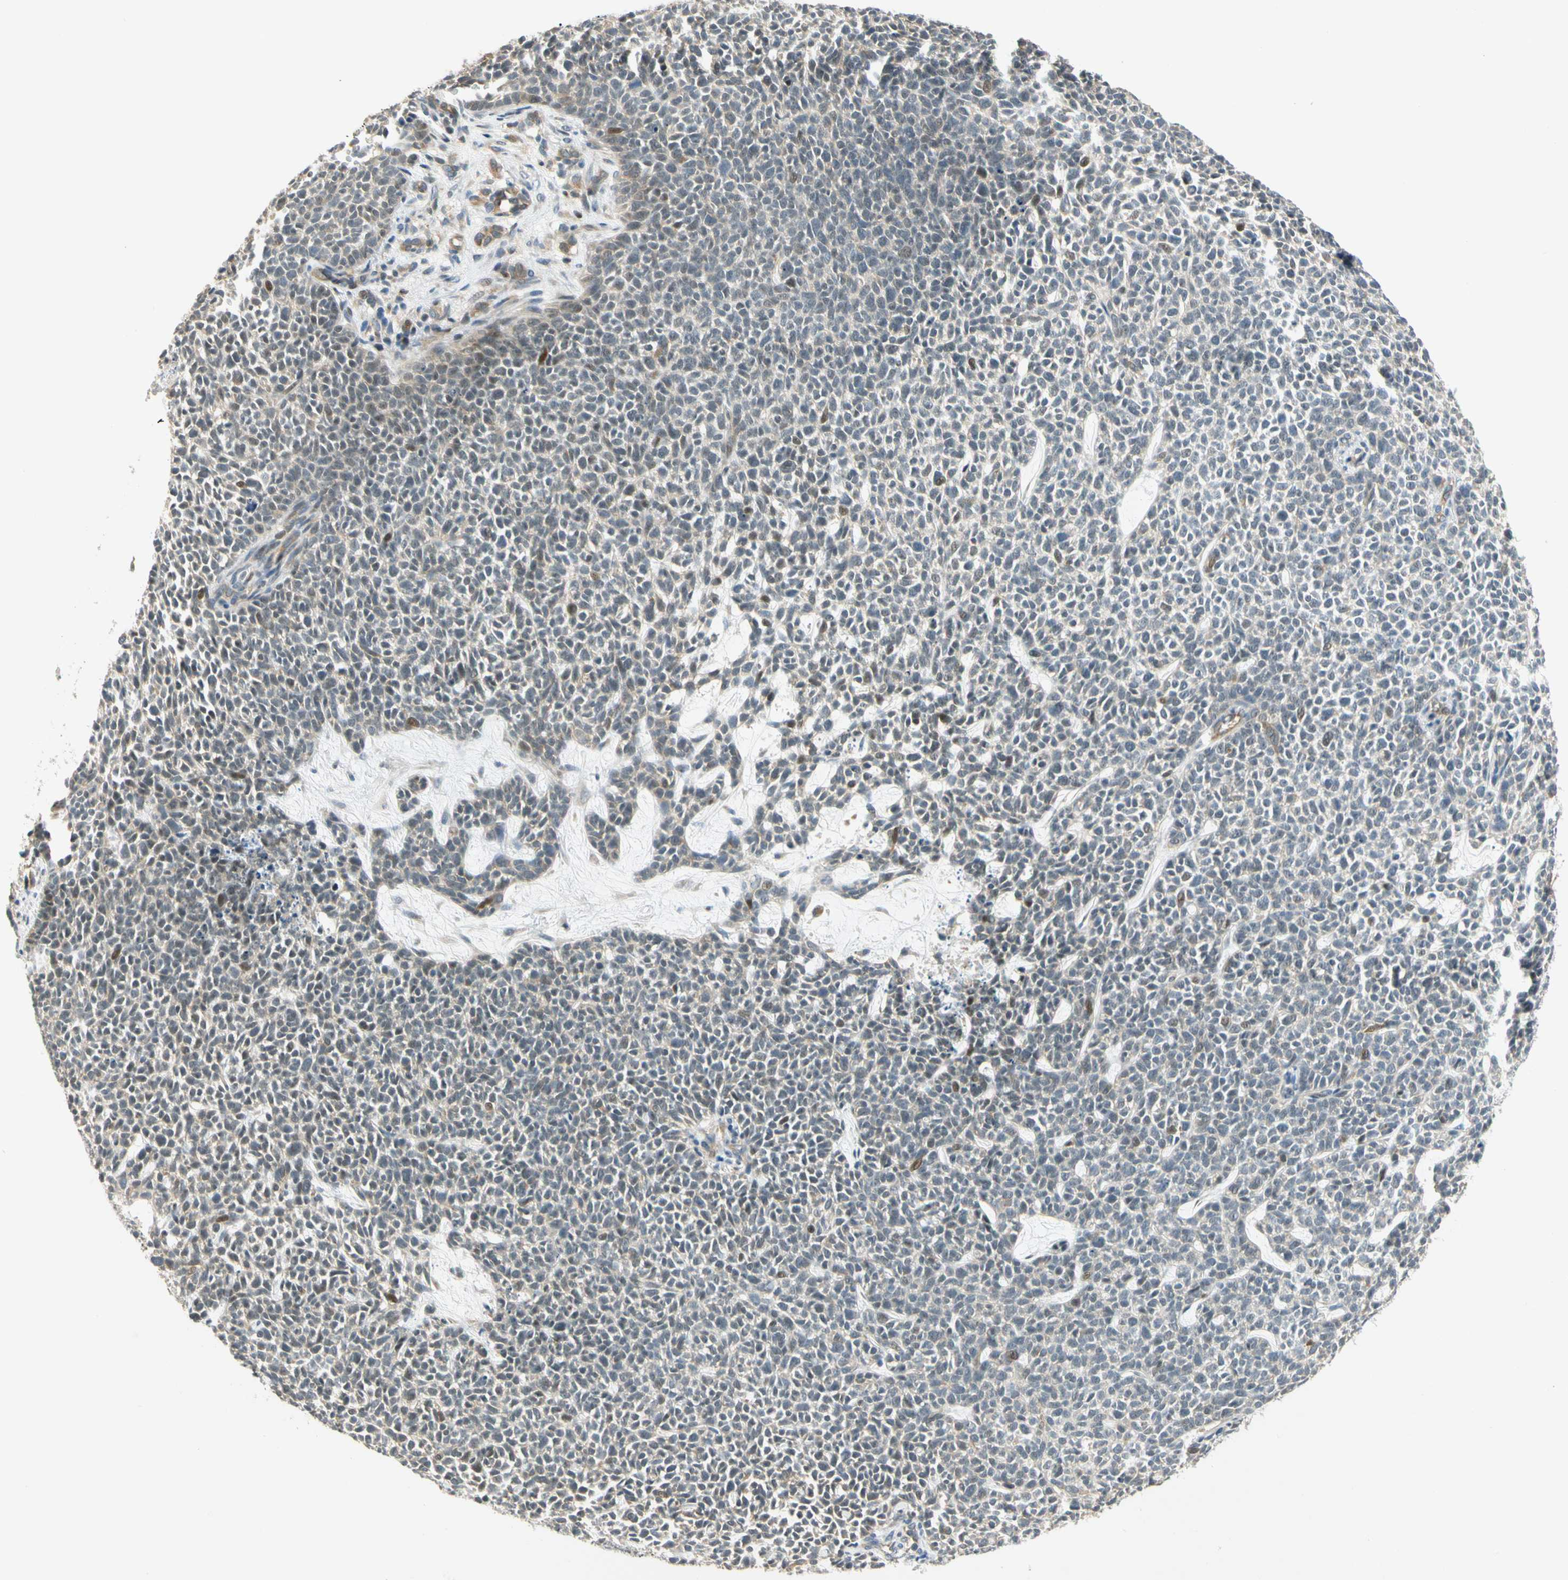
{"staining": {"intensity": "weak", "quantity": "<25%", "location": "cytoplasmic/membranous,nuclear"}, "tissue": "skin cancer", "cell_type": "Tumor cells", "image_type": "cancer", "snomed": [{"axis": "morphology", "description": "Basal cell carcinoma"}, {"axis": "topography", "description": "Skin"}], "caption": "Tumor cells are negative for brown protein staining in skin basal cell carcinoma. The staining is performed using DAB (3,3'-diaminobenzidine) brown chromogen with nuclei counter-stained in using hematoxylin.", "gene": "GATD1", "patient": {"sex": "female", "age": 84}}